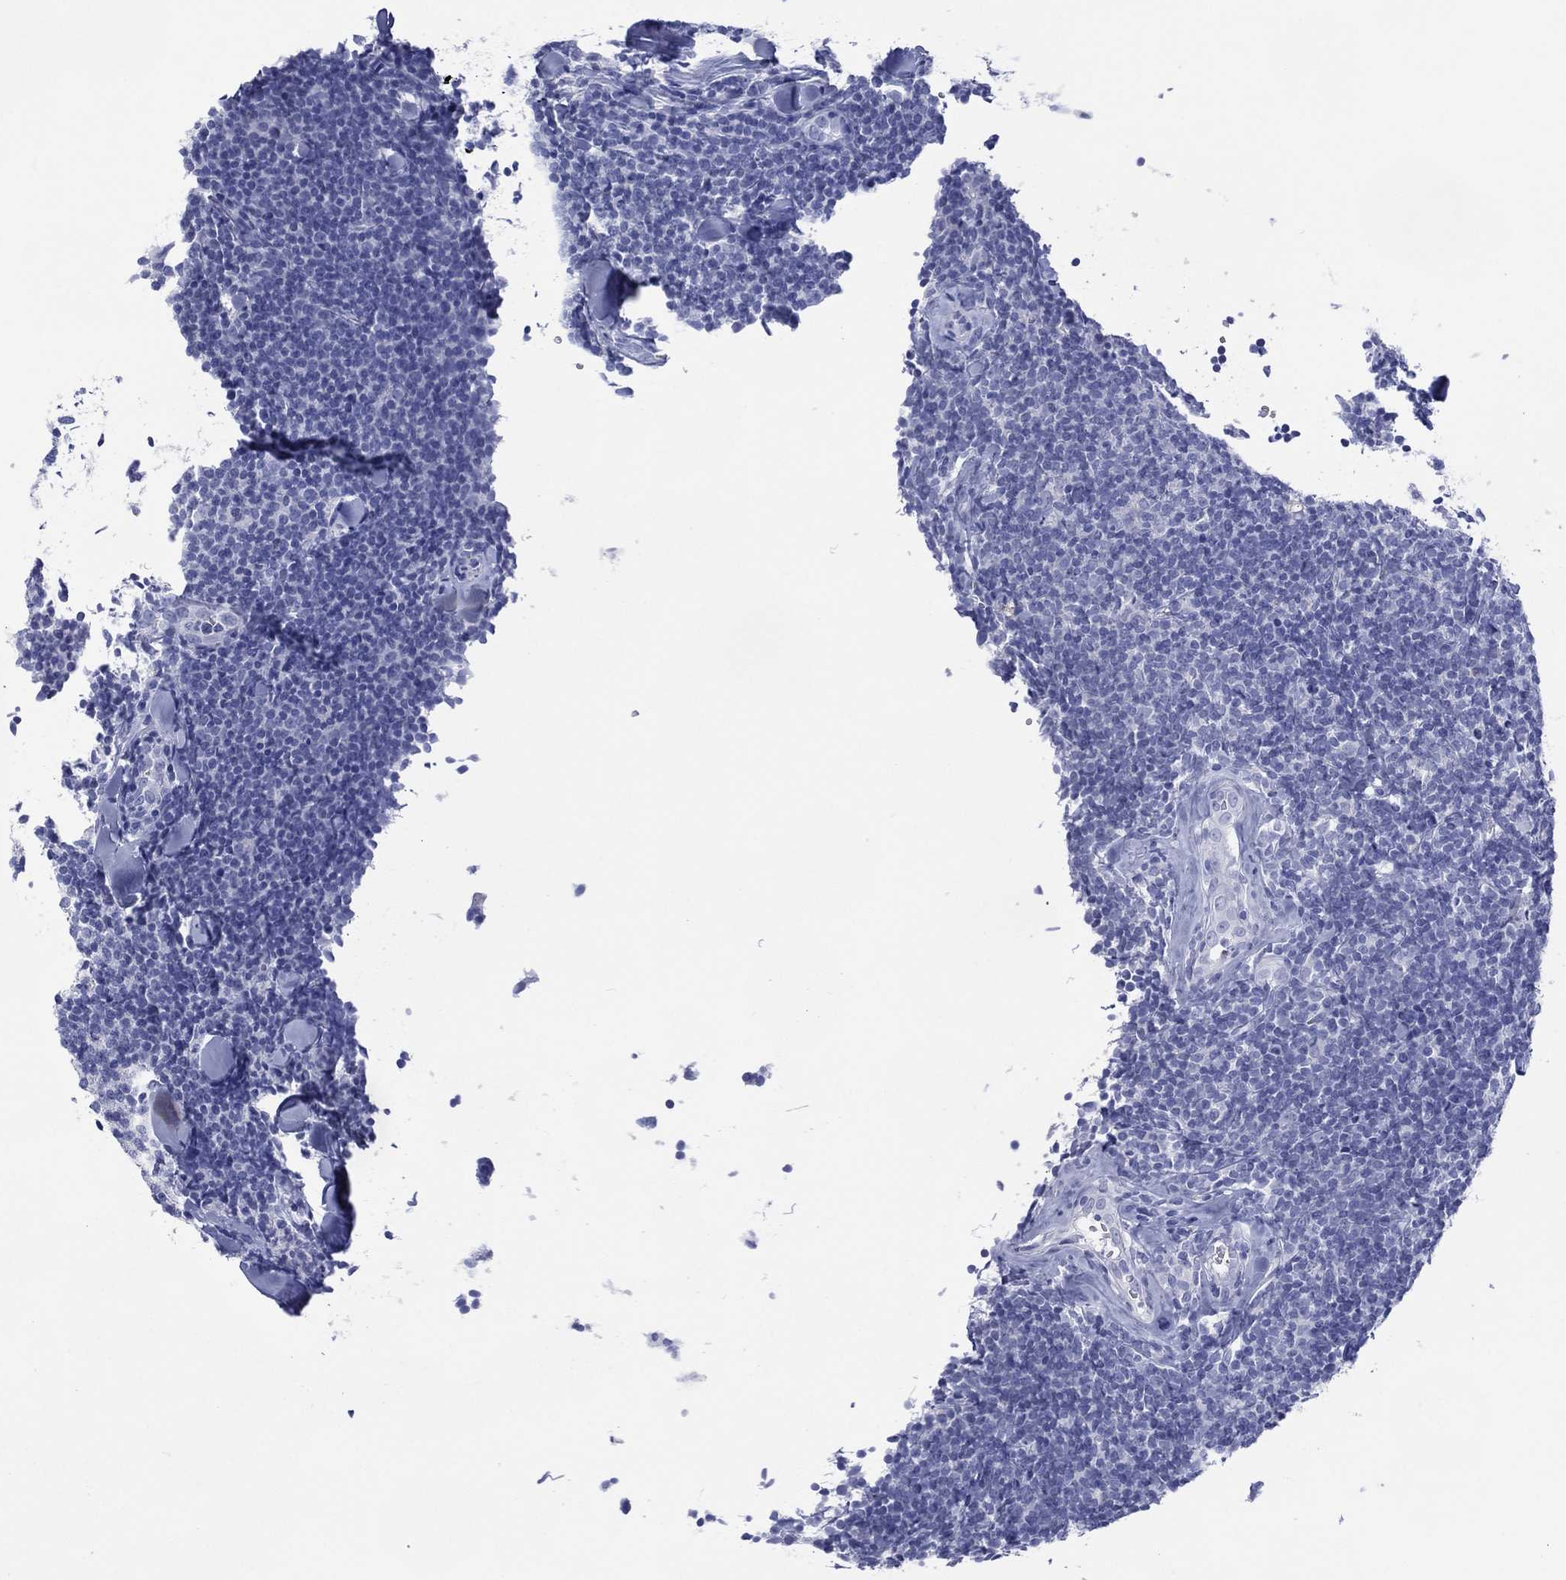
{"staining": {"intensity": "negative", "quantity": "none", "location": "none"}, "tissue": "lymphoma", "cell_type": "Tumor cells", "image_type": "cancer", "snomed": [{"axis": "morphology", "description": "Malignant lymphoma, non-Hodgkin's type, Low grade"}, {"axis": "topography", "description": "Lymph node"}], "caption": "Immunohistochemistry of human lymphoma displays no positivity in tumor cells. Brightfield microscopy of IHC stained with DAB (3,3'-diaminobenzidine) (brown) and hematoxylin (blue), captured at high magnification.", "gene": "DSG1", "patient": {"sex": "female", "age": 56}}